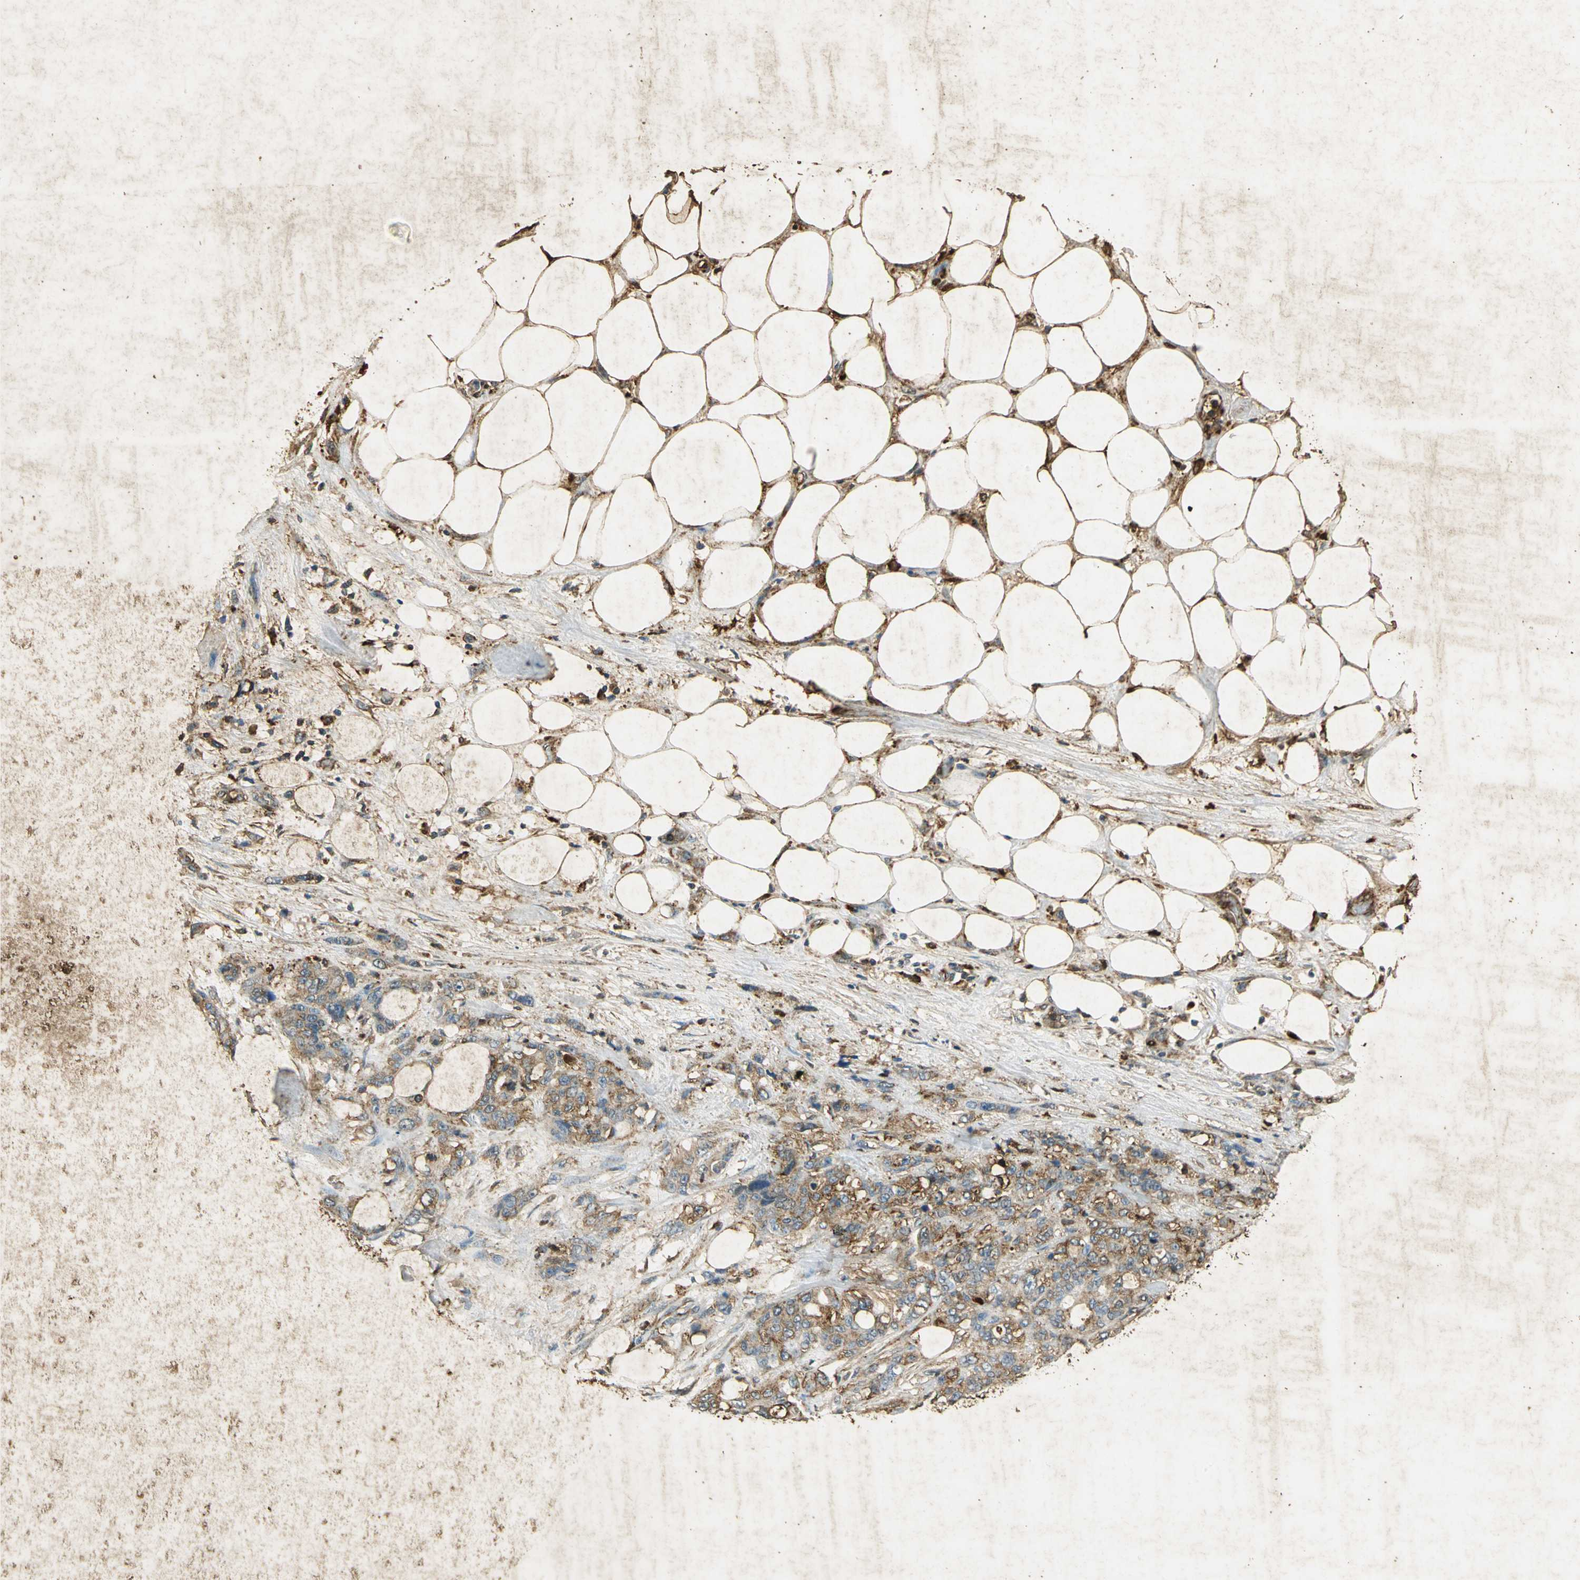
{"staining": {"intensity": "moderate", "quantity": ">75%", "location": "cytoplasmic/membranous"}, "tissue": "pancreatic cancer", "cell_type": "Tumor cells", "image_type": "cancer", "snomed": [{"axis": "morphology", "description": "Adenocarcinoma, NOS"}, {"axis": "topography", "description": "Pancreas"}], "caption": "Pancreatic cancer (adenocarcinoma) tissue demonstrates moderate cytoplasmic/membranous staining in approximately >75% of tumor cells, visualized by immunohistochemistry.", "gene": "ANXA4", "patient": {"sex": "male", "age": 46}}